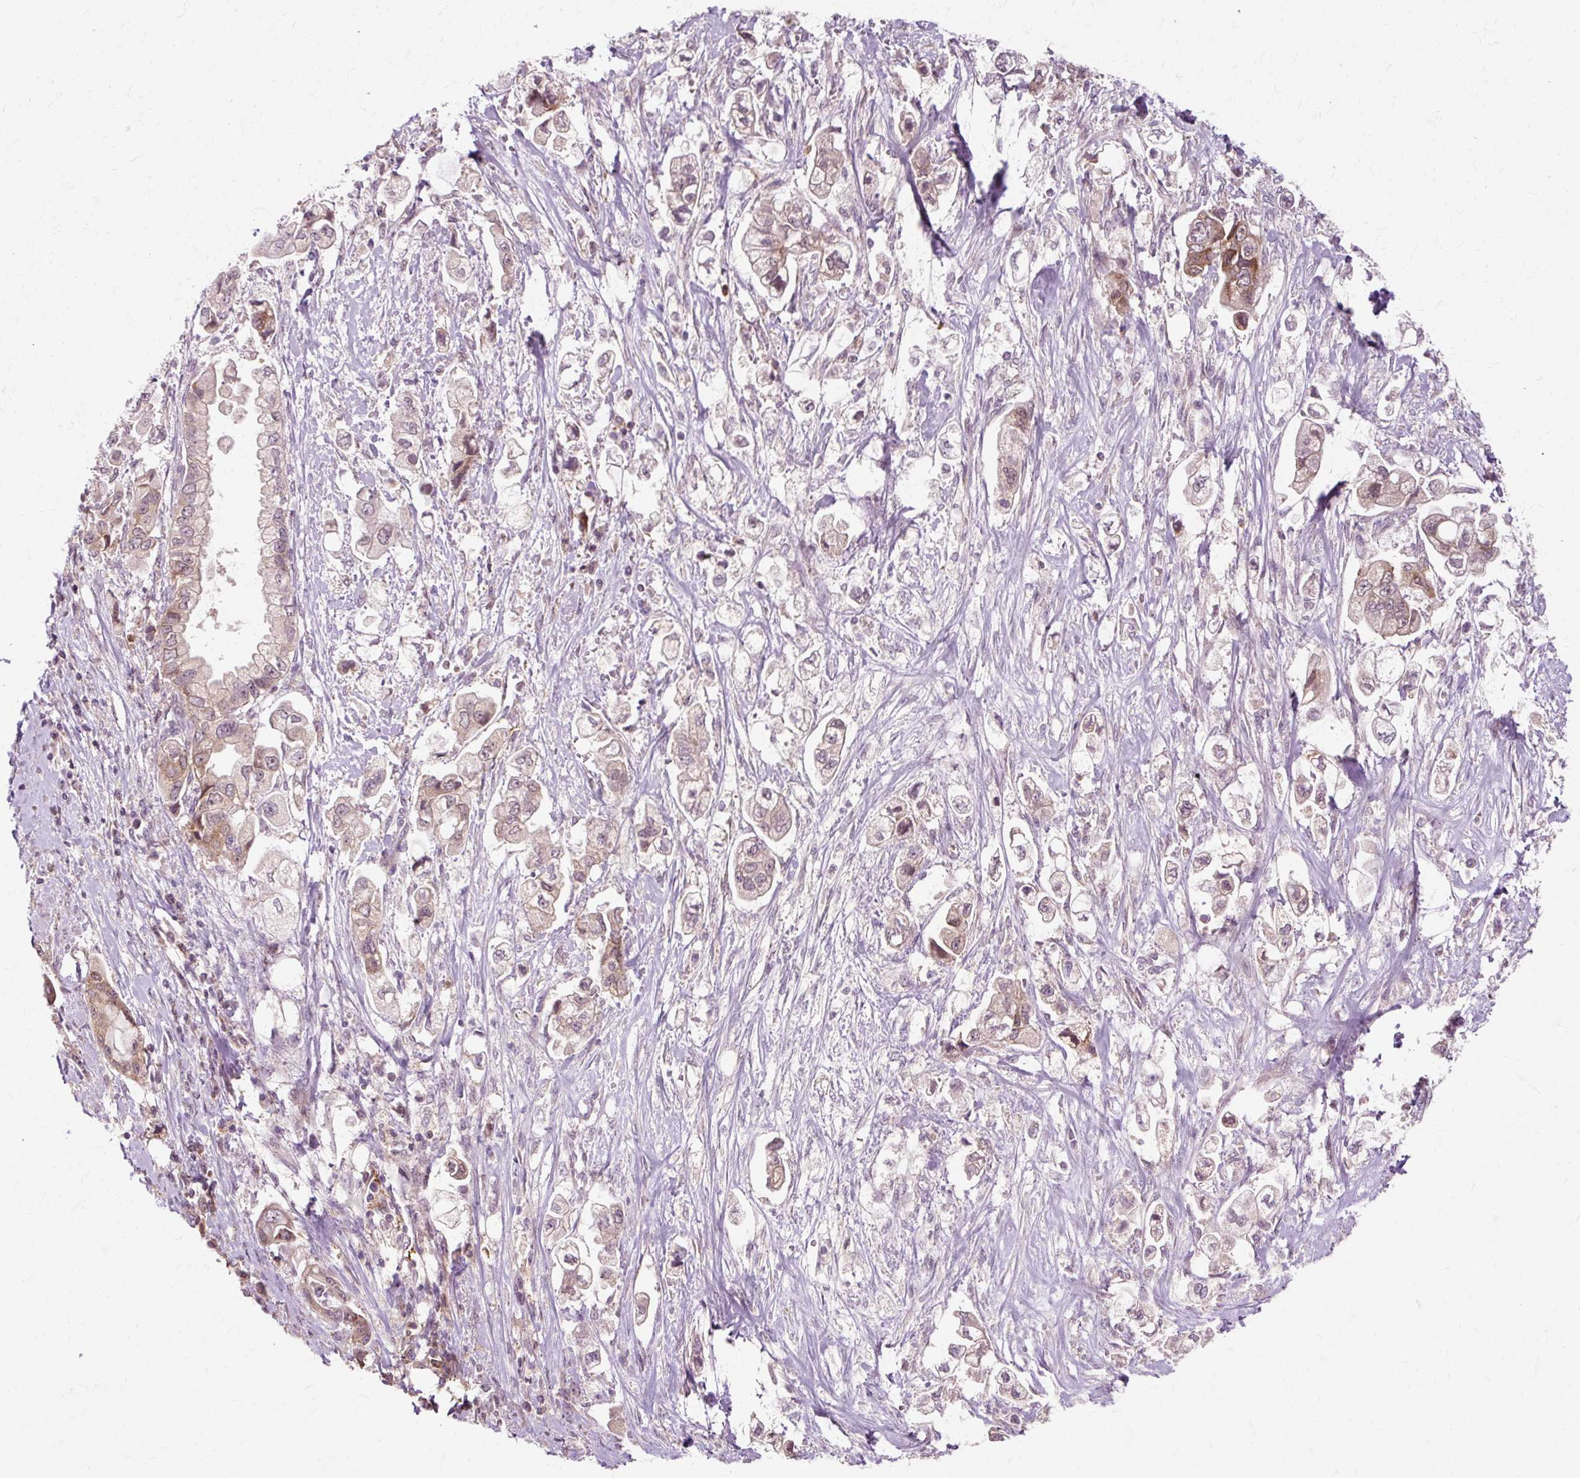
{"staining": {"intensity": "moderate", "quantity": "<25%", "location": "cytoplasmic/membranous"}, "tissue": "stomach cancer", "cell_type": "Tumor cells", "image_type": "cancer", "snomed": [{"axis": "morphology", "description": "Adenocarcinoma, NOS"}, {"axis": "topography", "description": "Stomach"}], "caption": "Tumor cells exhibit low levels of moderate cytoplasmic/membranous positivity in approximately <25% of cells in human stomach adenocarcinoma. The staining is performed using DAB brown chromogen to label protein expression. The nuclei are counter-stained blue using hematoxylin.", "gene": "GEMIN2", "patient": {"sex": "male", "age": 62}}